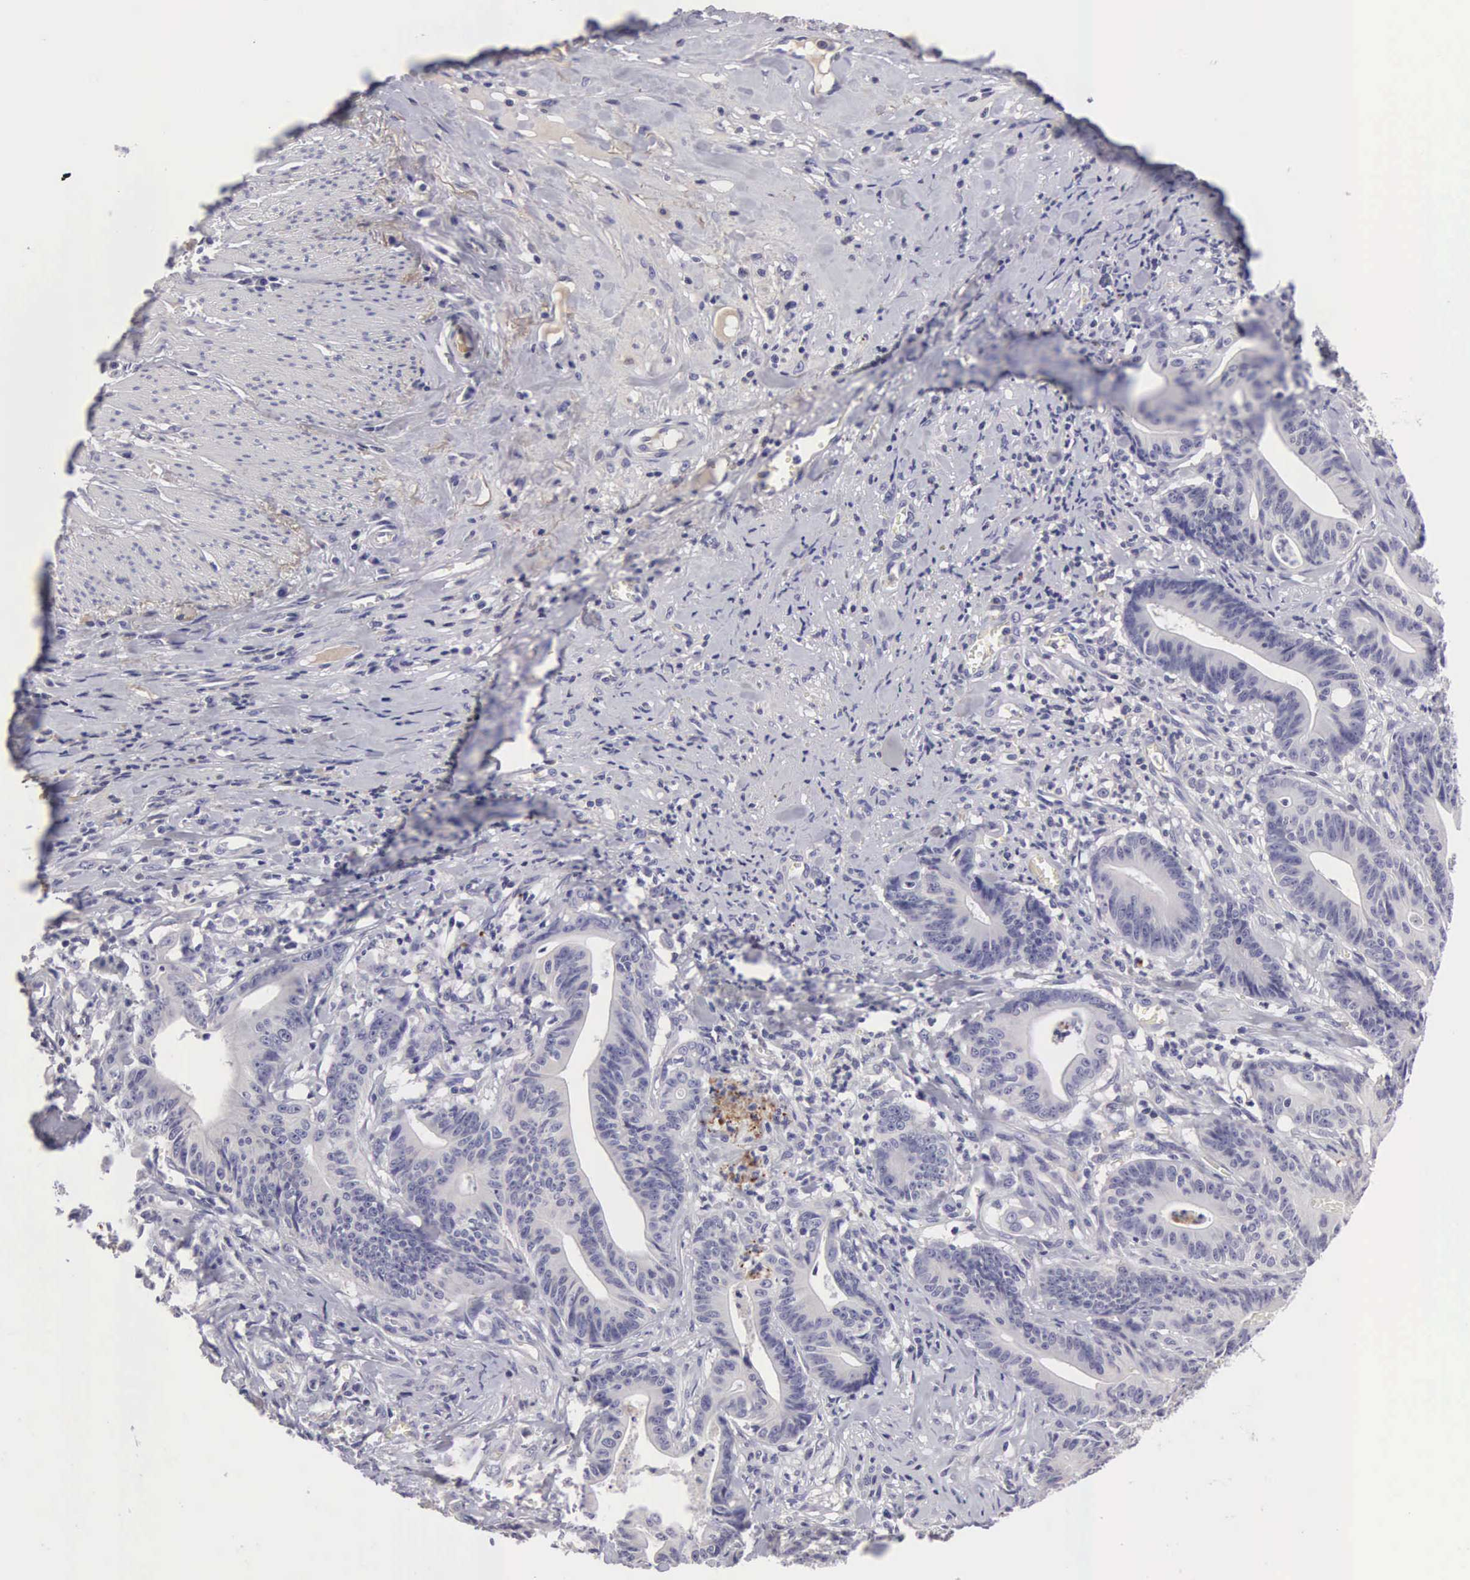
{"staining": {"intensity": "negative", "quantity": "none", "location": "none"}, "tissue": "stomach cancer", "cell_type": "Tumor cells", "image_type": "cancer", "snomed": [{"axis": "morphology", "description": "Adenocarcinoma, NOS"}, {"axis": "topography", "description": "Stomach, lower"}], "caption": "The histopathology image exhibits no staining of tumor cells in stomach adenocarcinoma. The staining was performed using DAB to visualize the protein expression in brown, while the nuclei were stained in blue with hematoxylin (Magnification: 20x).", "gene": "CLU", "patient": {"sex": "female", "age": 86}}